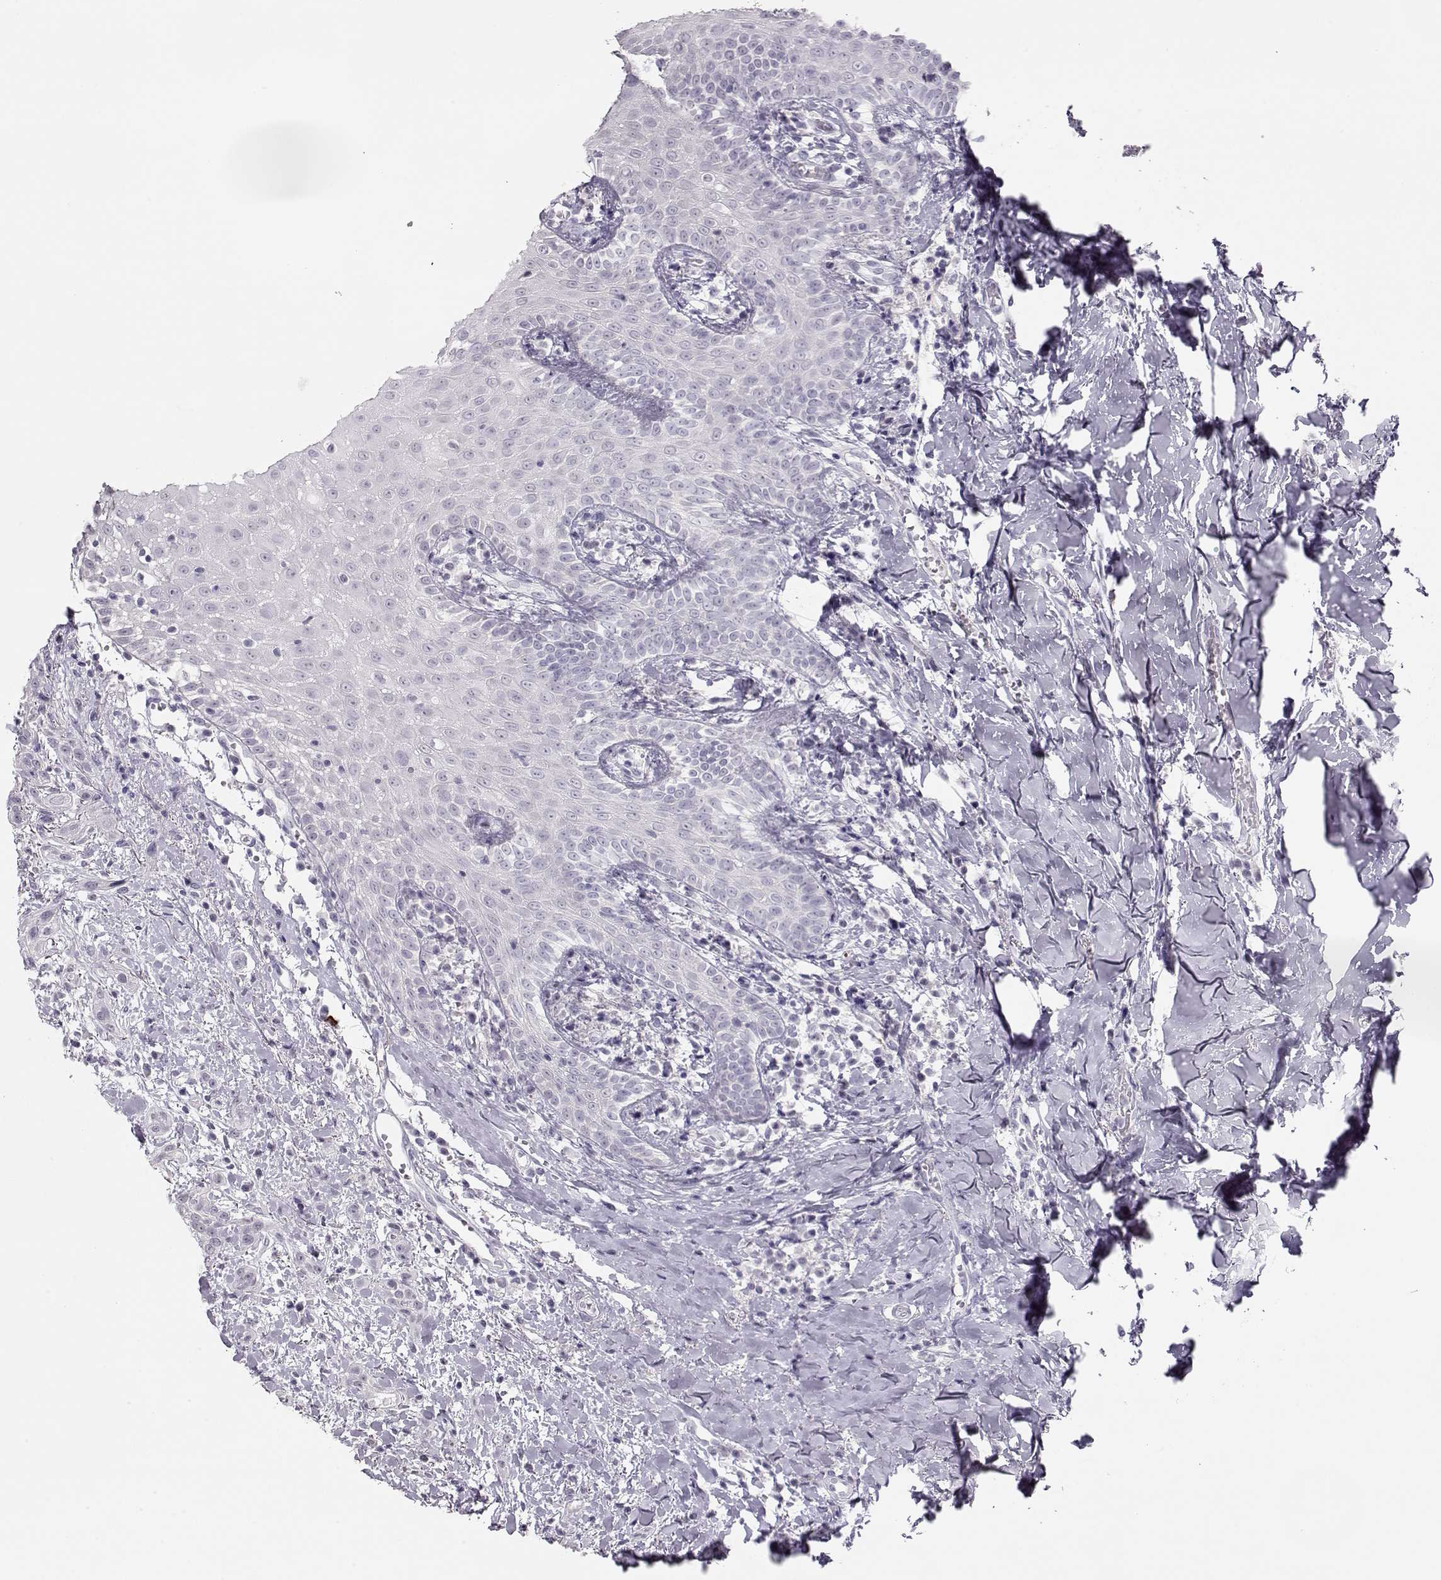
{"staining": {"intensity": "negative", "quantity": "none", "location": "none"}, "tissue": "head and neck cancer", "cell_type": "Tumor cells", "image_type": "cancer", "snomed": [{"axis": "morphology", "description": "Normal tissue, NOS"}, {"axis": "morphology", "description": "Squamous cell carcinoma, NOS"}, {"axis": "topography", "description": "Oral tissue"}, {"axis": "topography", "description": "Salivary gland"}, {"axis": "topography", "description": "Head-Neck"}], "caption": "Tumor cells show no significant protein staining in head and neck cancer (squamous cell carcinoma).", "gene": "IMPG1", "patient": {"sex": "female", "age": 62}}